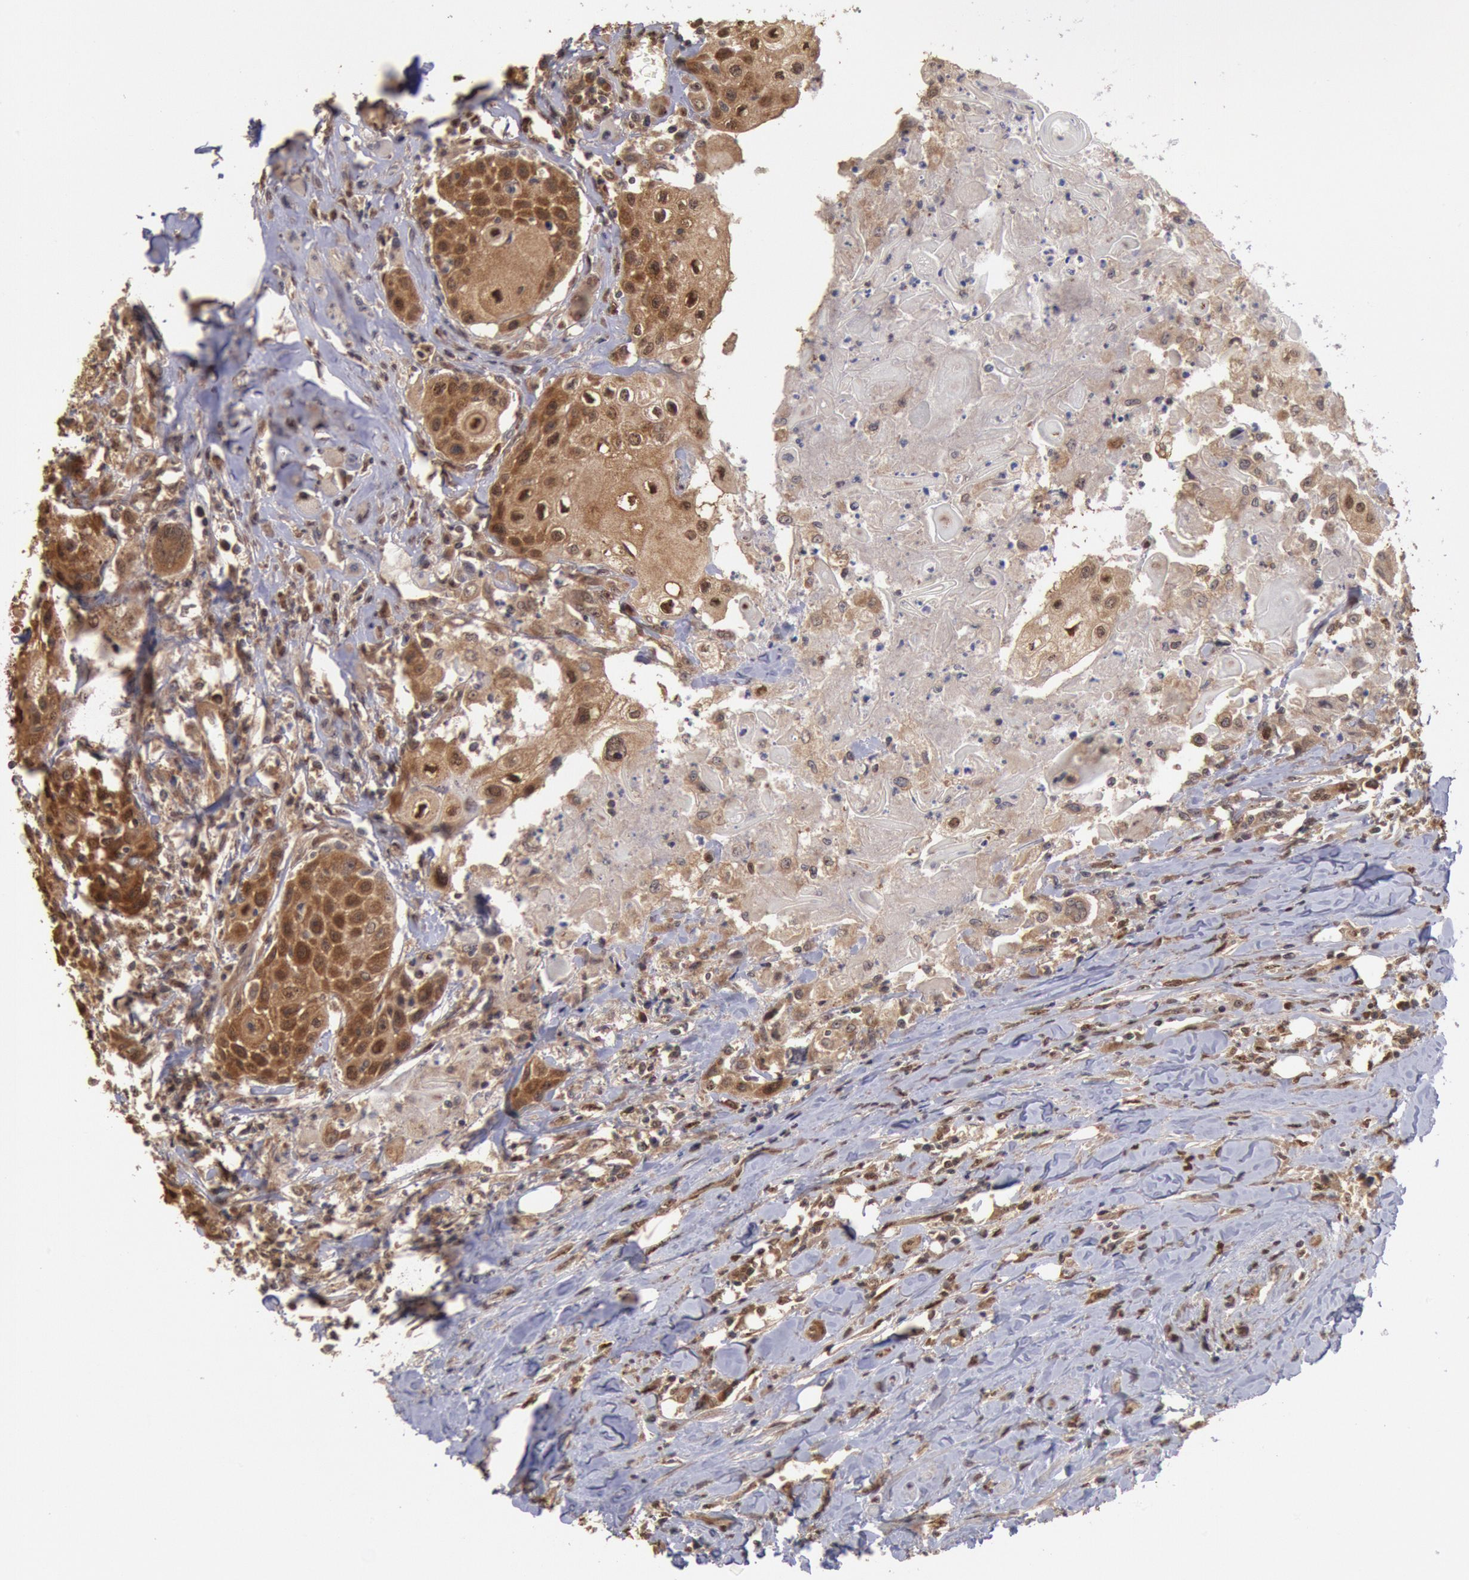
{"staining": {"intensity": "moderate", "quantity": ">75%", "location": "cytoplasmic/membranous,nuclear"}, "tissue": "head and neck cancer", "cell_type": "Tumor cells", "image_type": "cancer", "snomed": [{"axis": "morphology", "description": "Squamous cell carcinoma, NOS"}, {"axis": "topography", "description": "Oral tissue"}, {"axis": "topography", "description": "Head-Neck"}], "caption": "Protein staining by immunohistochemistry (IHC) demonstrates moderate cytoplasmic/membranous and nuclear expression in approximately >75% of tumor cells in squamous cell carcinoma (head and neck). The staining was performed using DAB (3,3'-diaminobenzidine), with brown indicating positive protein expression. Nuclei are stained blue with hematoxylin.", "gene": "STX17", "patient": {"sex": "female", "age": 82}}